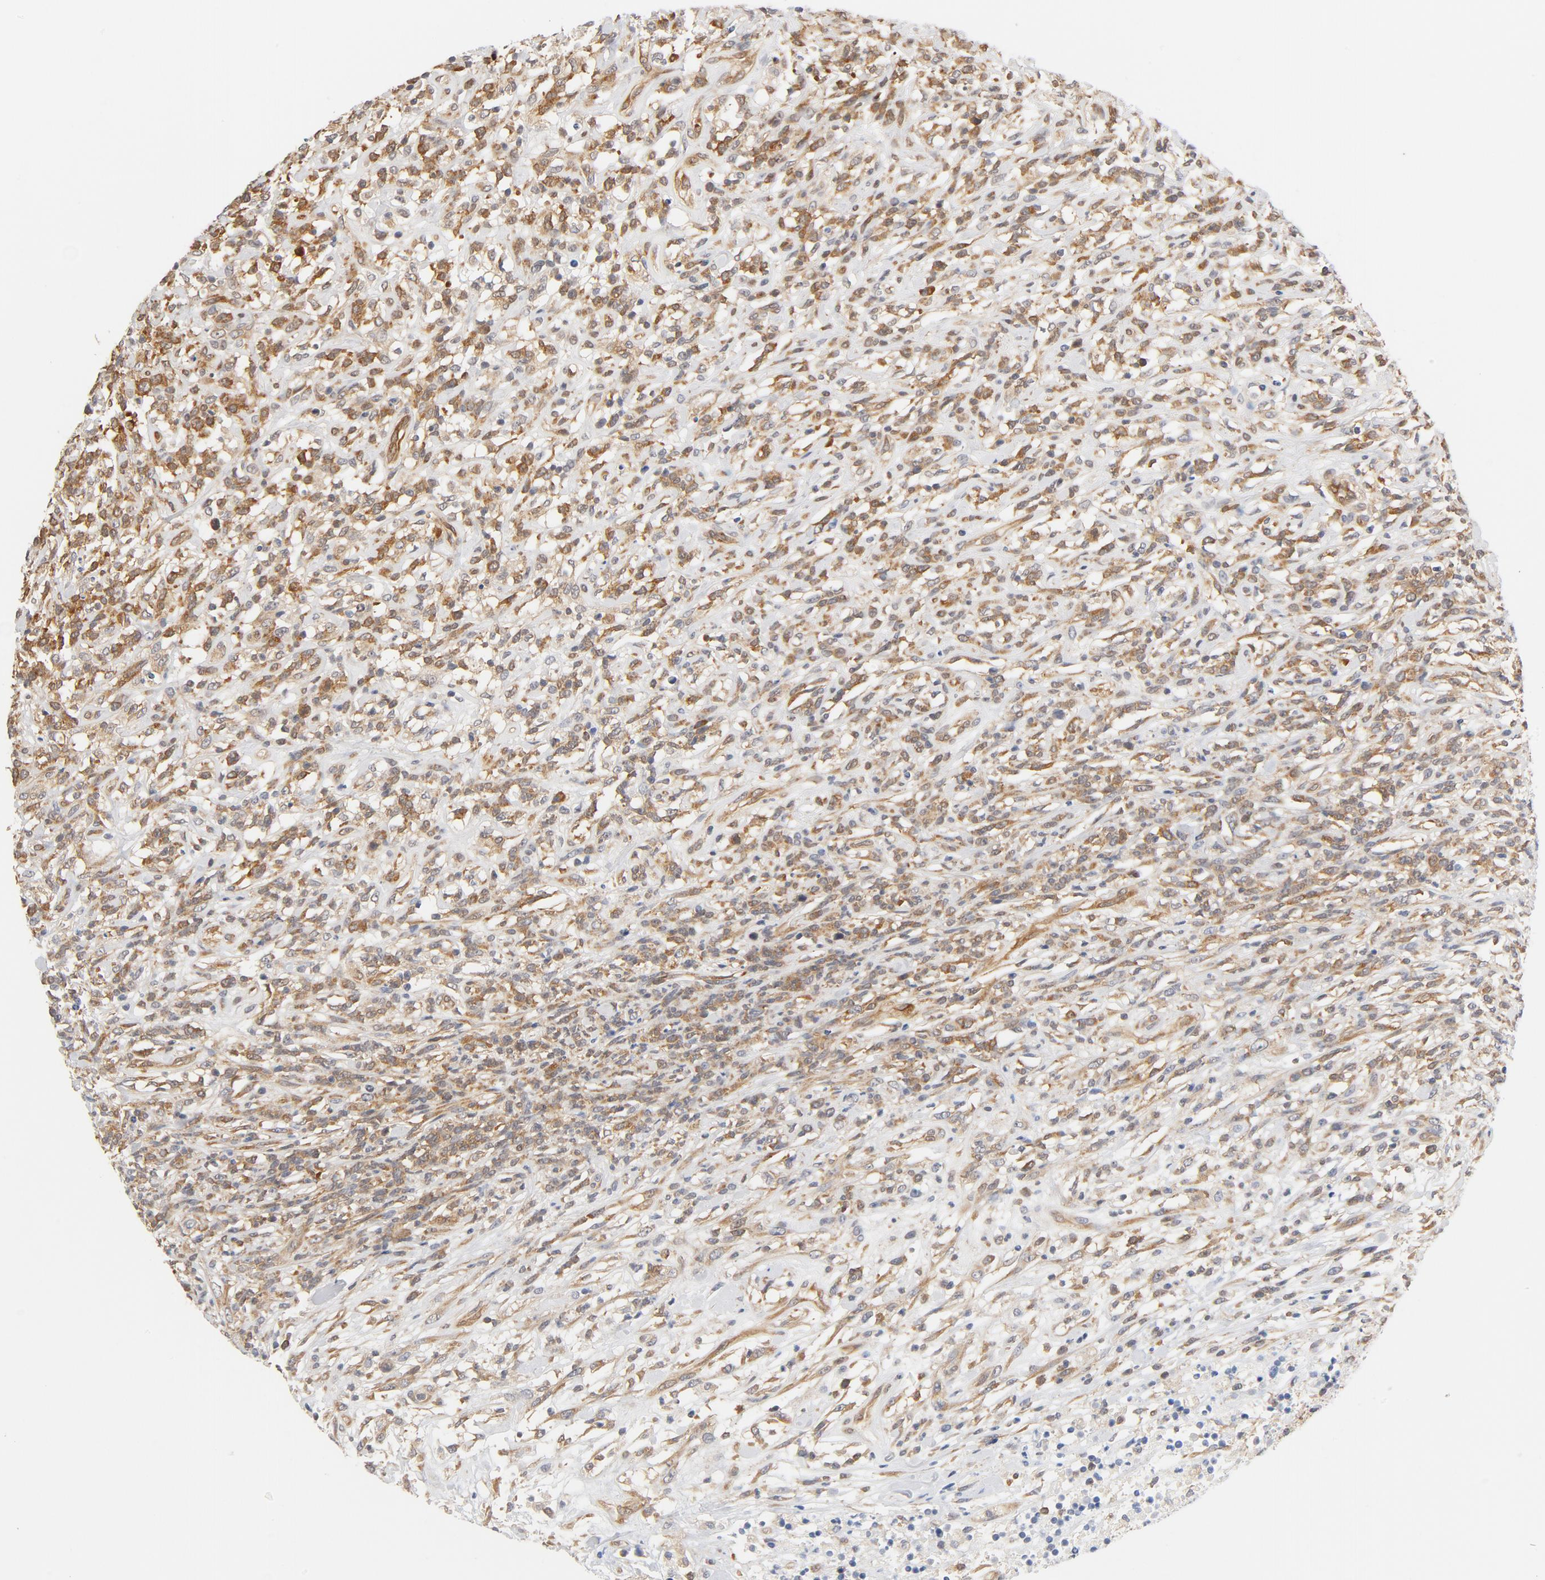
{"staining": {"intensity": "moderate", "quantity": ">75%", "location": "cytoplasmic/membranous"}, "tissue": "lymphoma", "cell_type": "Tumor cells", "image_type": "cancer", "snomed": [{"axis": "morphology", "description": "Malignant lymphoma, non-Hodgkin's type, High grade"}, {"axis": "topography", "description": "Lymph node"}], "caption": "A histopathology image of lymphoma stained for a protein reveals moderate cytoplasmic/membranous brown staining in tumor cells. The protein is stained brown, and the nuclei are stained in blue (DAB (3,3'-diaminobenzidine) IHC with brightfield microscopy, high magnification).", "gene": "EIF4E", "patient": {"sex": "female", "age": 73}}